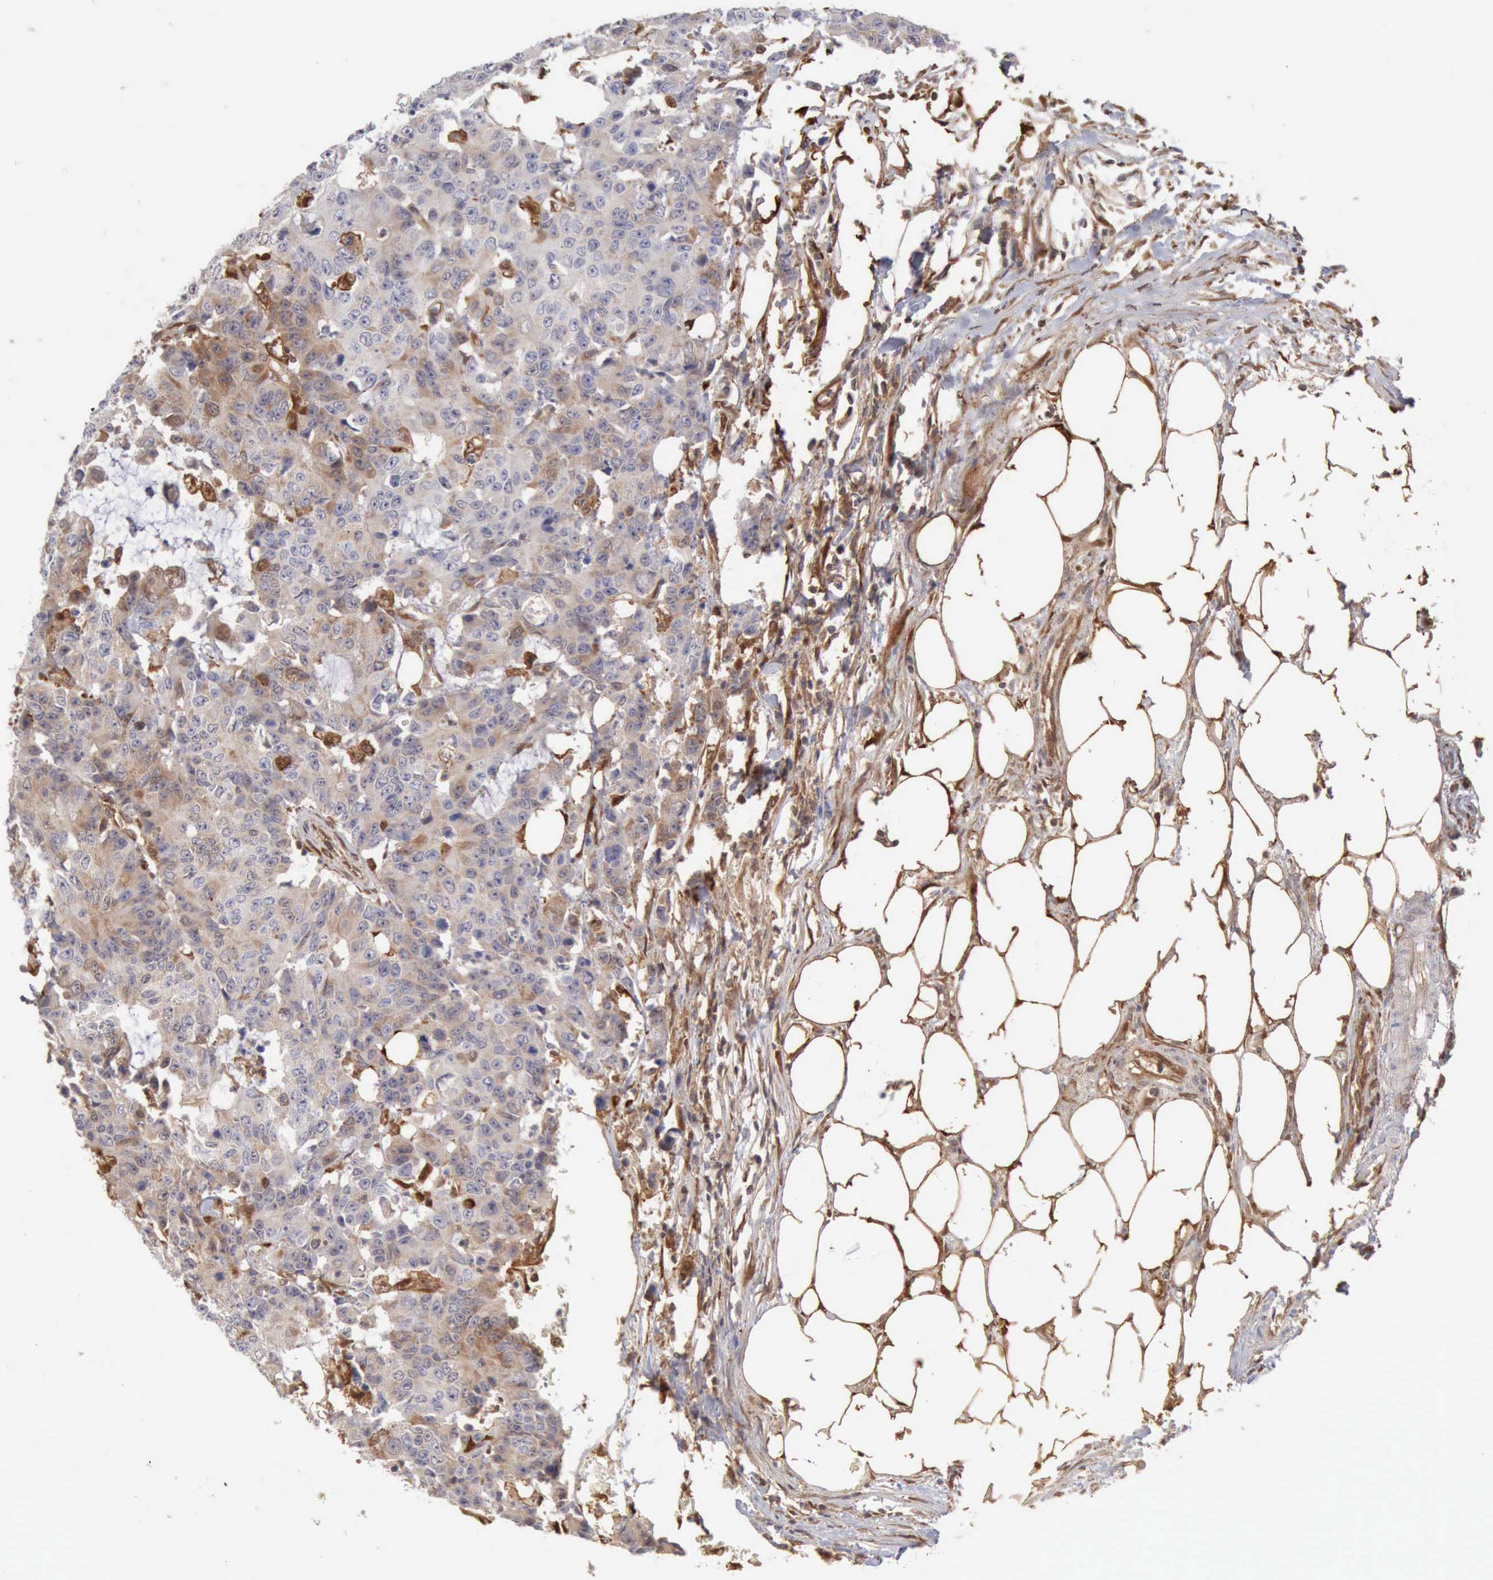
{"staining": {"intensity": "weak", "quantity": "25%-75%", "location": "cytoplasmic/membranous"}, "tissue": "colorectal cancer", "cell_type": "Tumor cells", "image_type": "cancer", "snomed": [{"axis": "morphology", "description": "Adenocarcinoma, NOS"}, {"axis": "topography", "description": "Colon"}], "caption": "Immunohistochemistry image of human adenocarcinoma (colorectal) stained for a protein (brown), which reveals low levels of weak cytoplasmic/membranous positivity in approximately 25%-75% of tumor cells.", "gene": "APOL2", "patient": {"sex": "female", "age": 86}}